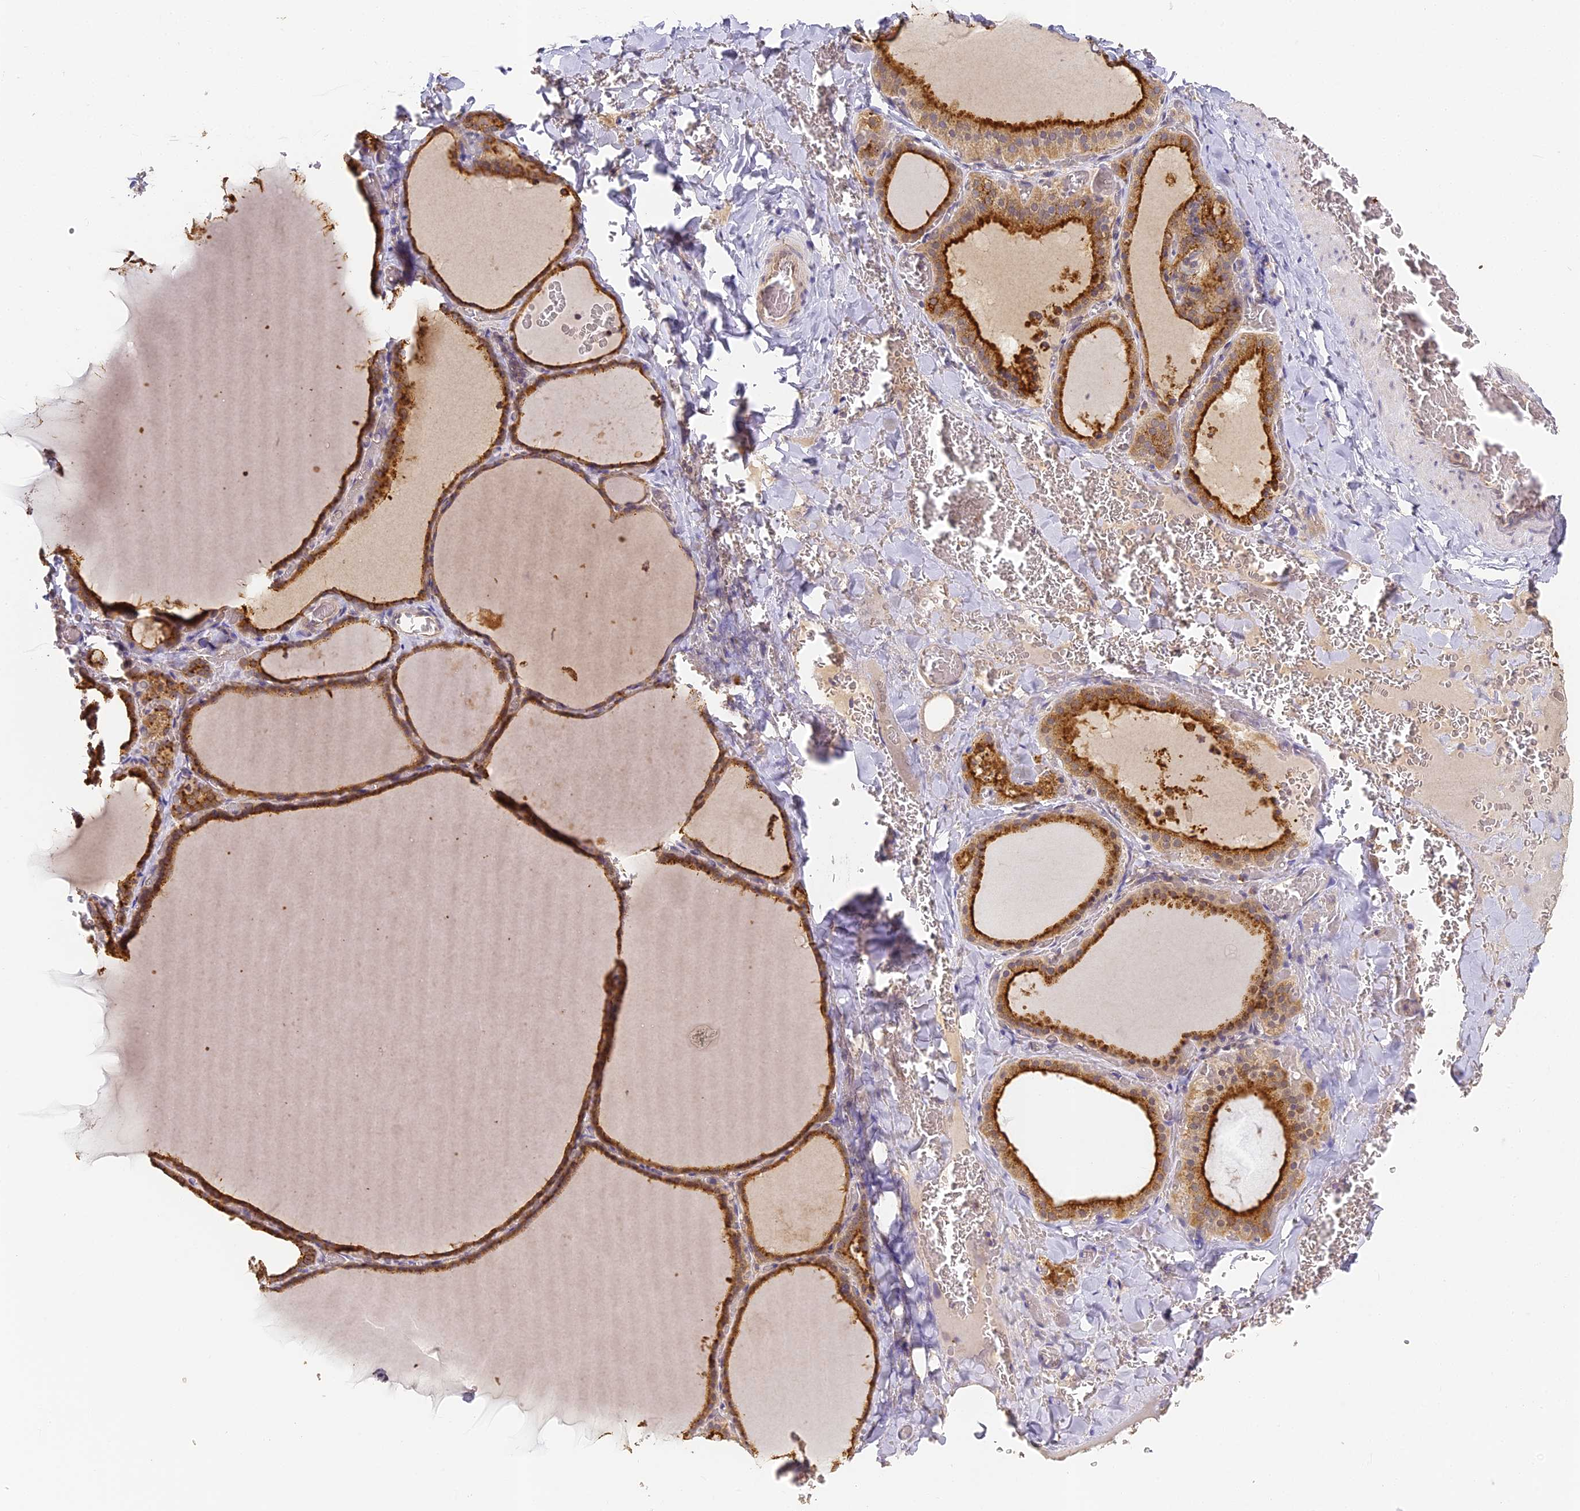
{"staining": {"intensity": "strong", "quantity": ">75%", "location": "cytoplasmic/membranous"}, "tissue": "thyroid gland", "cell_type": "Glandular cells", "image_type": "normal", "snomed": [{"axis": "morphology", "description": "Normal tissue, NOS"}, {"axis": "topography", "description": "Thyroid gland"}], "caption": "Thyroid gland stained with DAB IHC reveals high levels of strong cytoplasmic/membranous expression in about >75% of glandular cells.", "gene": "YAE1", "patient": {"sex": "female", "age": 39}}